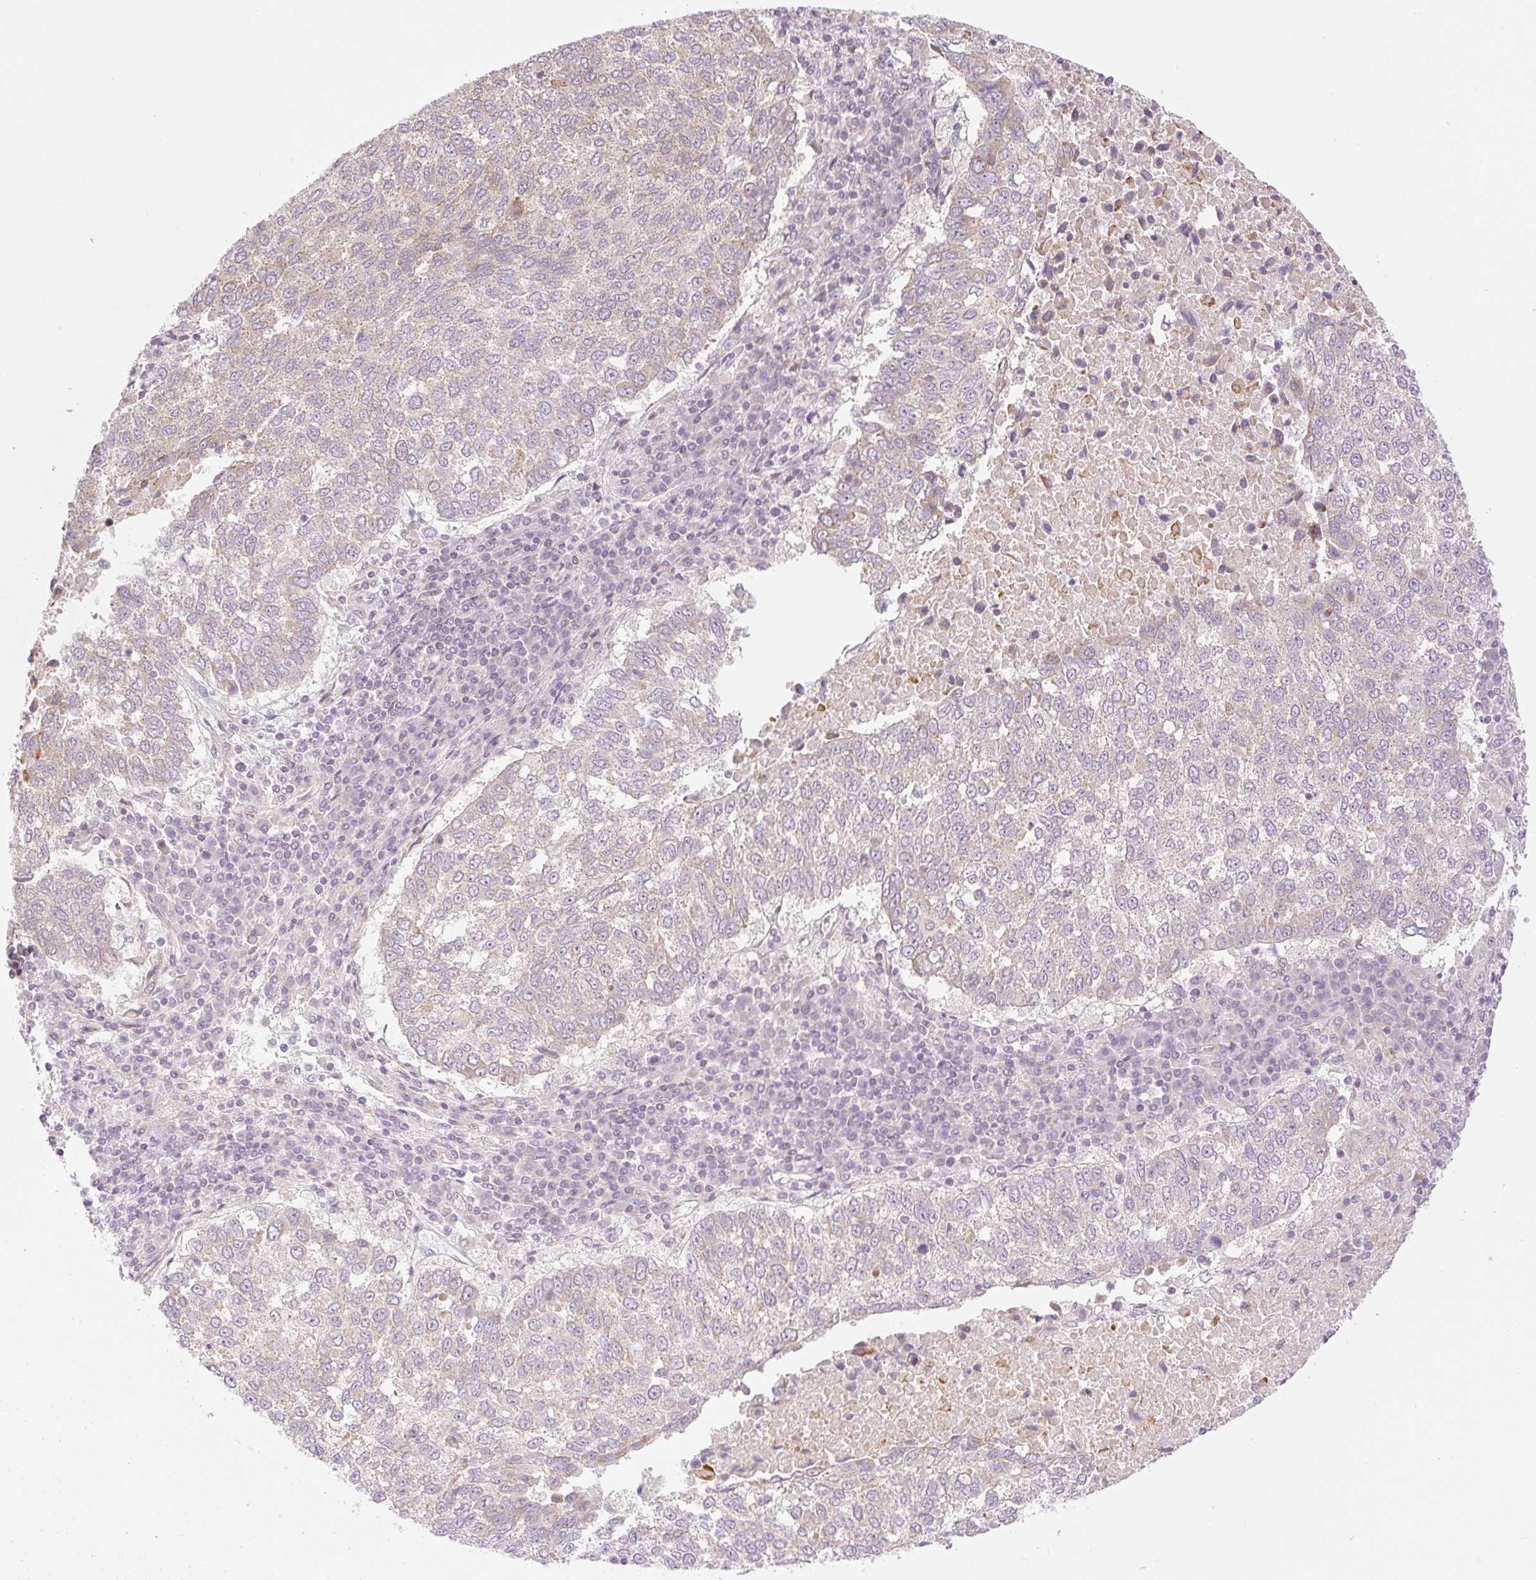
{"staining": {"intensity": "weak", "quantity": "<25%", "location": "cytoplasmic/membranous"}, "tissue": "lung cancer", "cell_type": "Tumor cells", "image_type": "cancer", "snomed": [{"axis": "morphology", "description": "Squamous cell carcinoma, NOS"}, {"axis": "topography", "description": "Lung"}], "caption": "Immunohistochemistry (IHC) image of neoplastic tissue: human squamous cell carcinoma (lung) stained with DAB (3,3'-diaminobenzidine) shows no significant protein staining in tumor cells.", "gene": "ZNF394", "patient": {"sex": "male", "age": 73}}